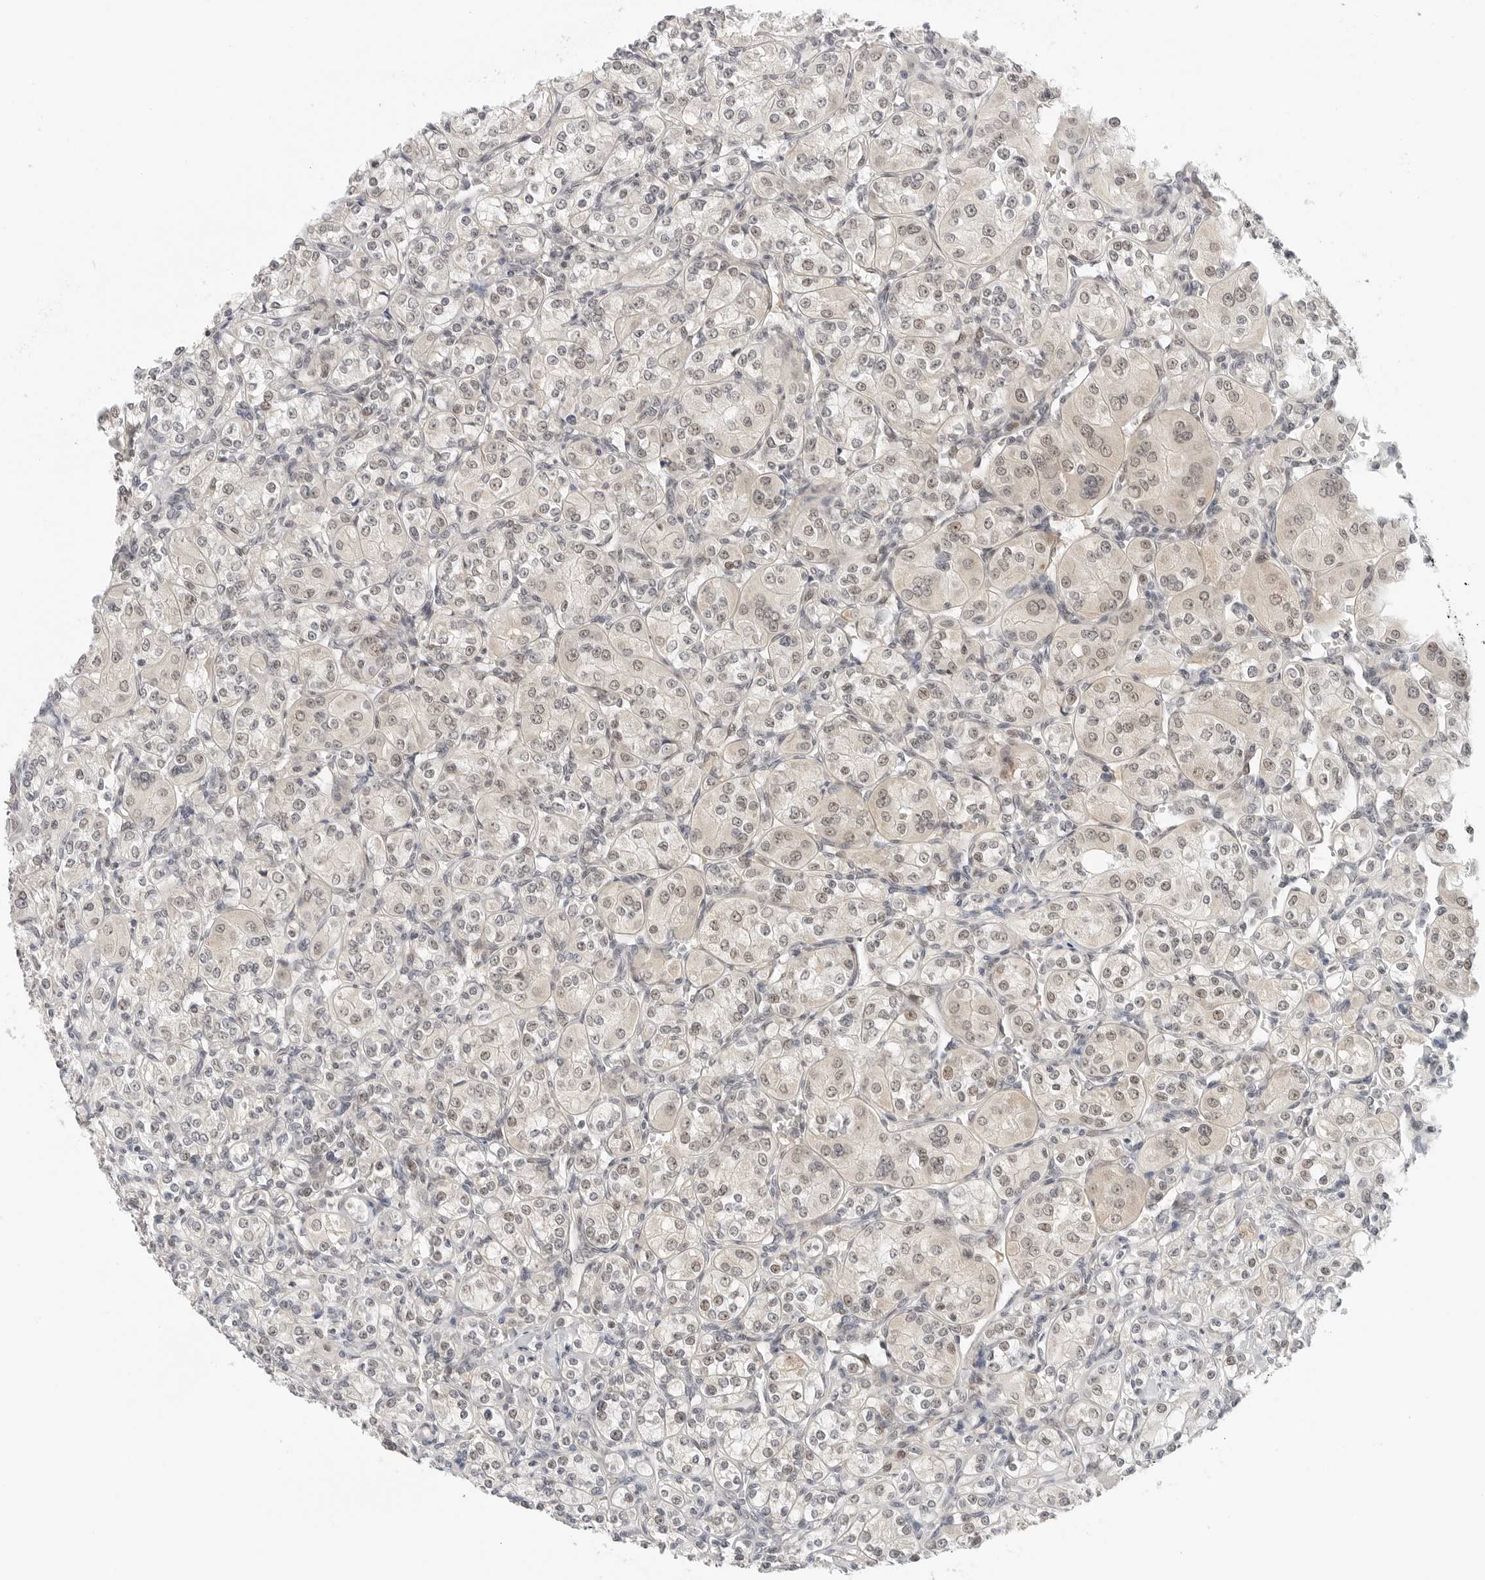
{"staining": {"intensity": "weak", "quantity": "25%-75%", "location": "nuclear"}, "tissue": "renal cancer", "cell_type": "Tumor cells", "image_type": "cancer", "snomed": [{"axis": "morphology", "description": "Adenocarcinoma, NOS"}, {"axis": "topography", "description": "Kidney"}], "caption": "Renal cancer stained with a brown dye shows weak nuclear positive positivity in approximately 25%-75% of tumor cells.", "gene": "TSEN2", "patient": {"sex": "male", "age": 77}}